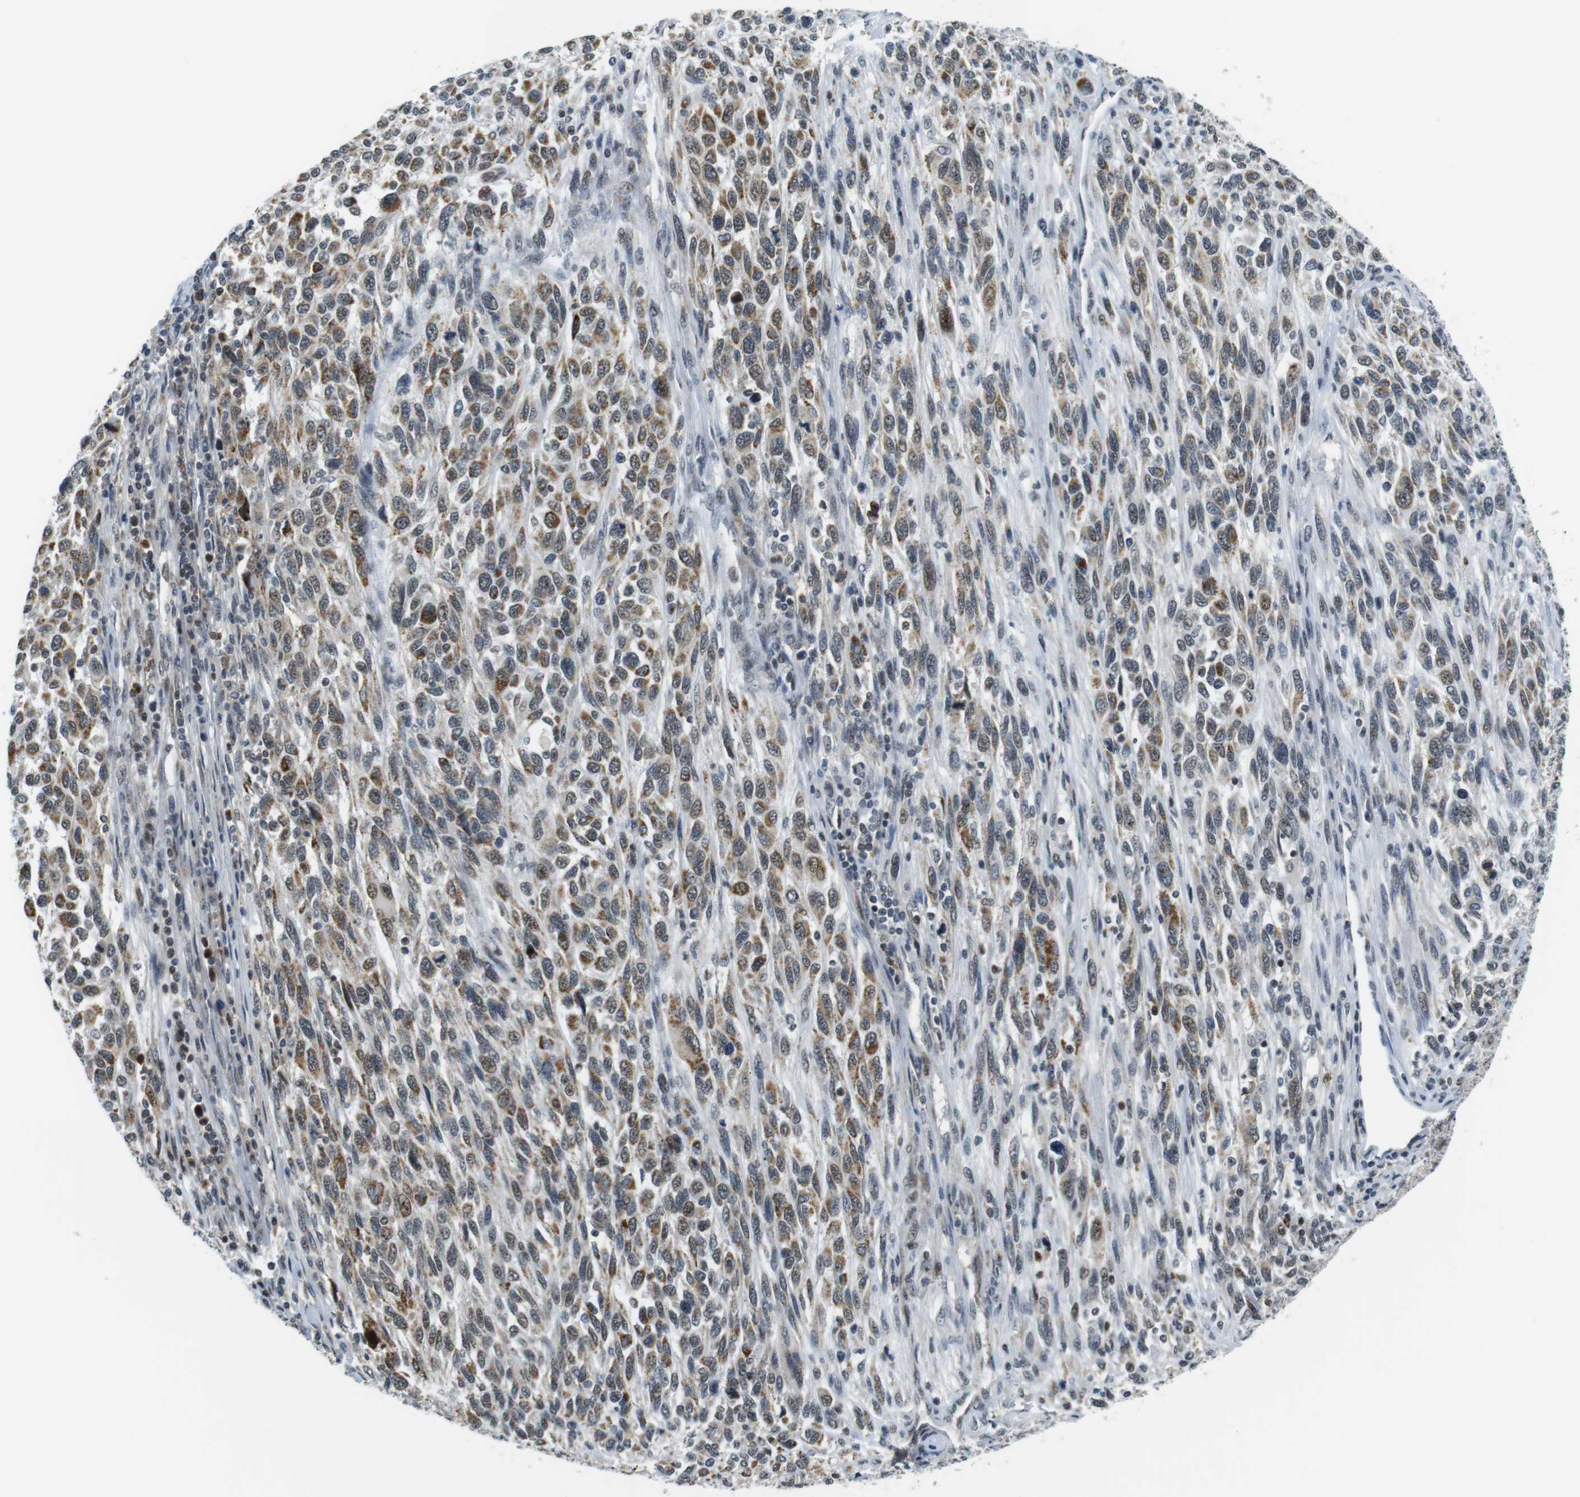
{"staining": {"intensity": "moderate", "quantity": "25%-75%", "location": "cytoplasmic/membranous,nuclear"}, "tissue": "melanoma", "cell_type": "Tumor cells", "image_type": "cancer", "snomed": [{"axis": "morphology", "description": "Malignant melanoma, Metastatic site"}, {"axis": "topography", "description": "Lymph node"}], "caption": "Immunohistochemistry photomicrograph of neoplastic tissue: human melanoma stained using IHC reveals medium levels of moderate protein expression localized specifically in the cytoplasmic/membranous and nuclear of tumor cells, appearing as a cytoplasmic/membranous and nuclear brown color.", "gene": "USP7", "patient": {"sex": "male", "age": 61}}